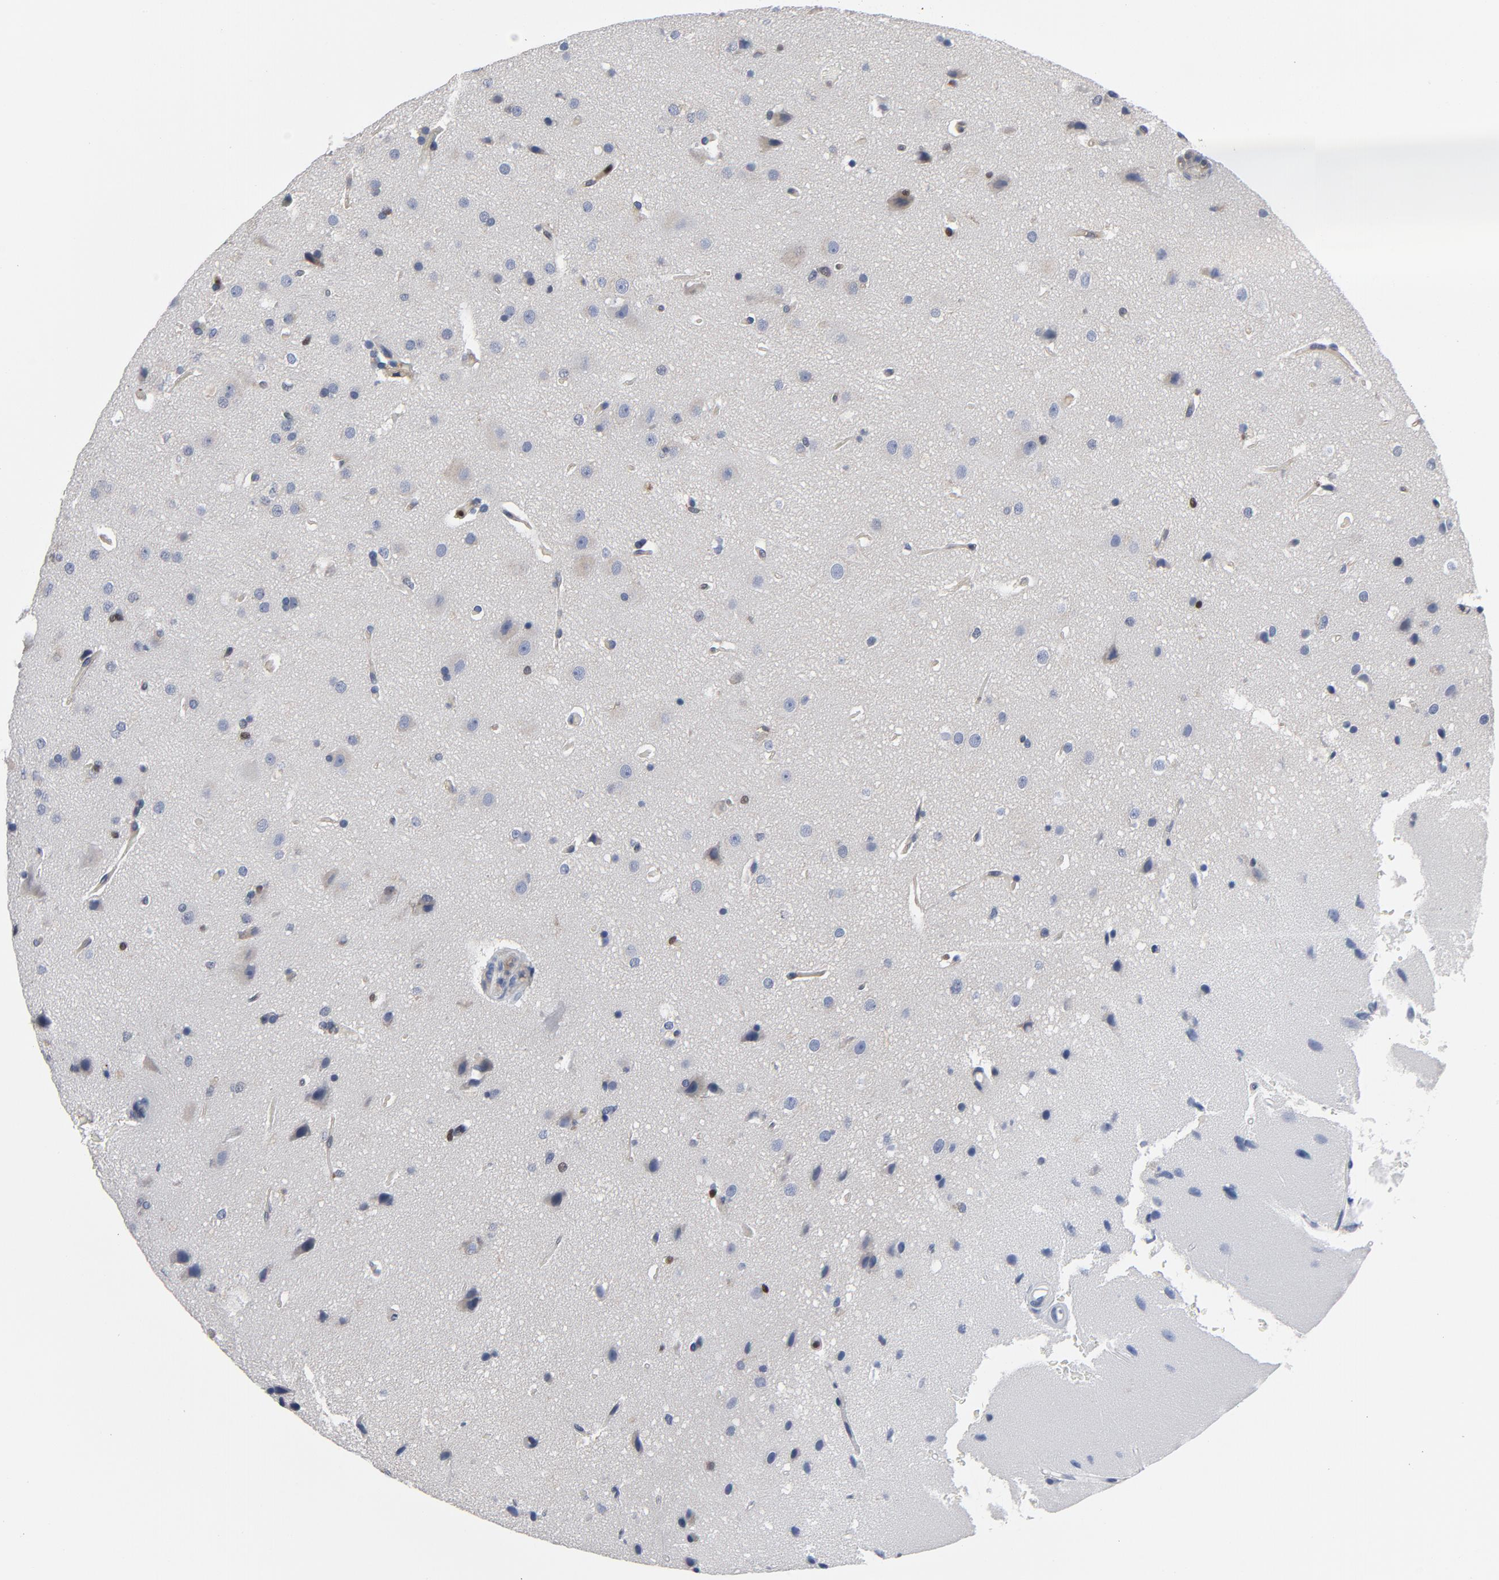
{"staining": {"intensity": "negative", "quantity": "none", "location": "none"}, "tissue": "glioma", "cell_type": "Tumor cells", "image_type": "cancer", "snomed": [{"axis": "morphology", "description": "Glioma, malignant, Low grade"}, {"axis": "topography", "description": "Cerebral cortex"}], "caption": "High magnification brightfield microscopy of glioma stained with DAB (brown) and counterstained with hematoxylin (blue): tumor cells show no significant staining.", "gene": "NFKB1", "patient": {"sex": "female", "age": 47}}